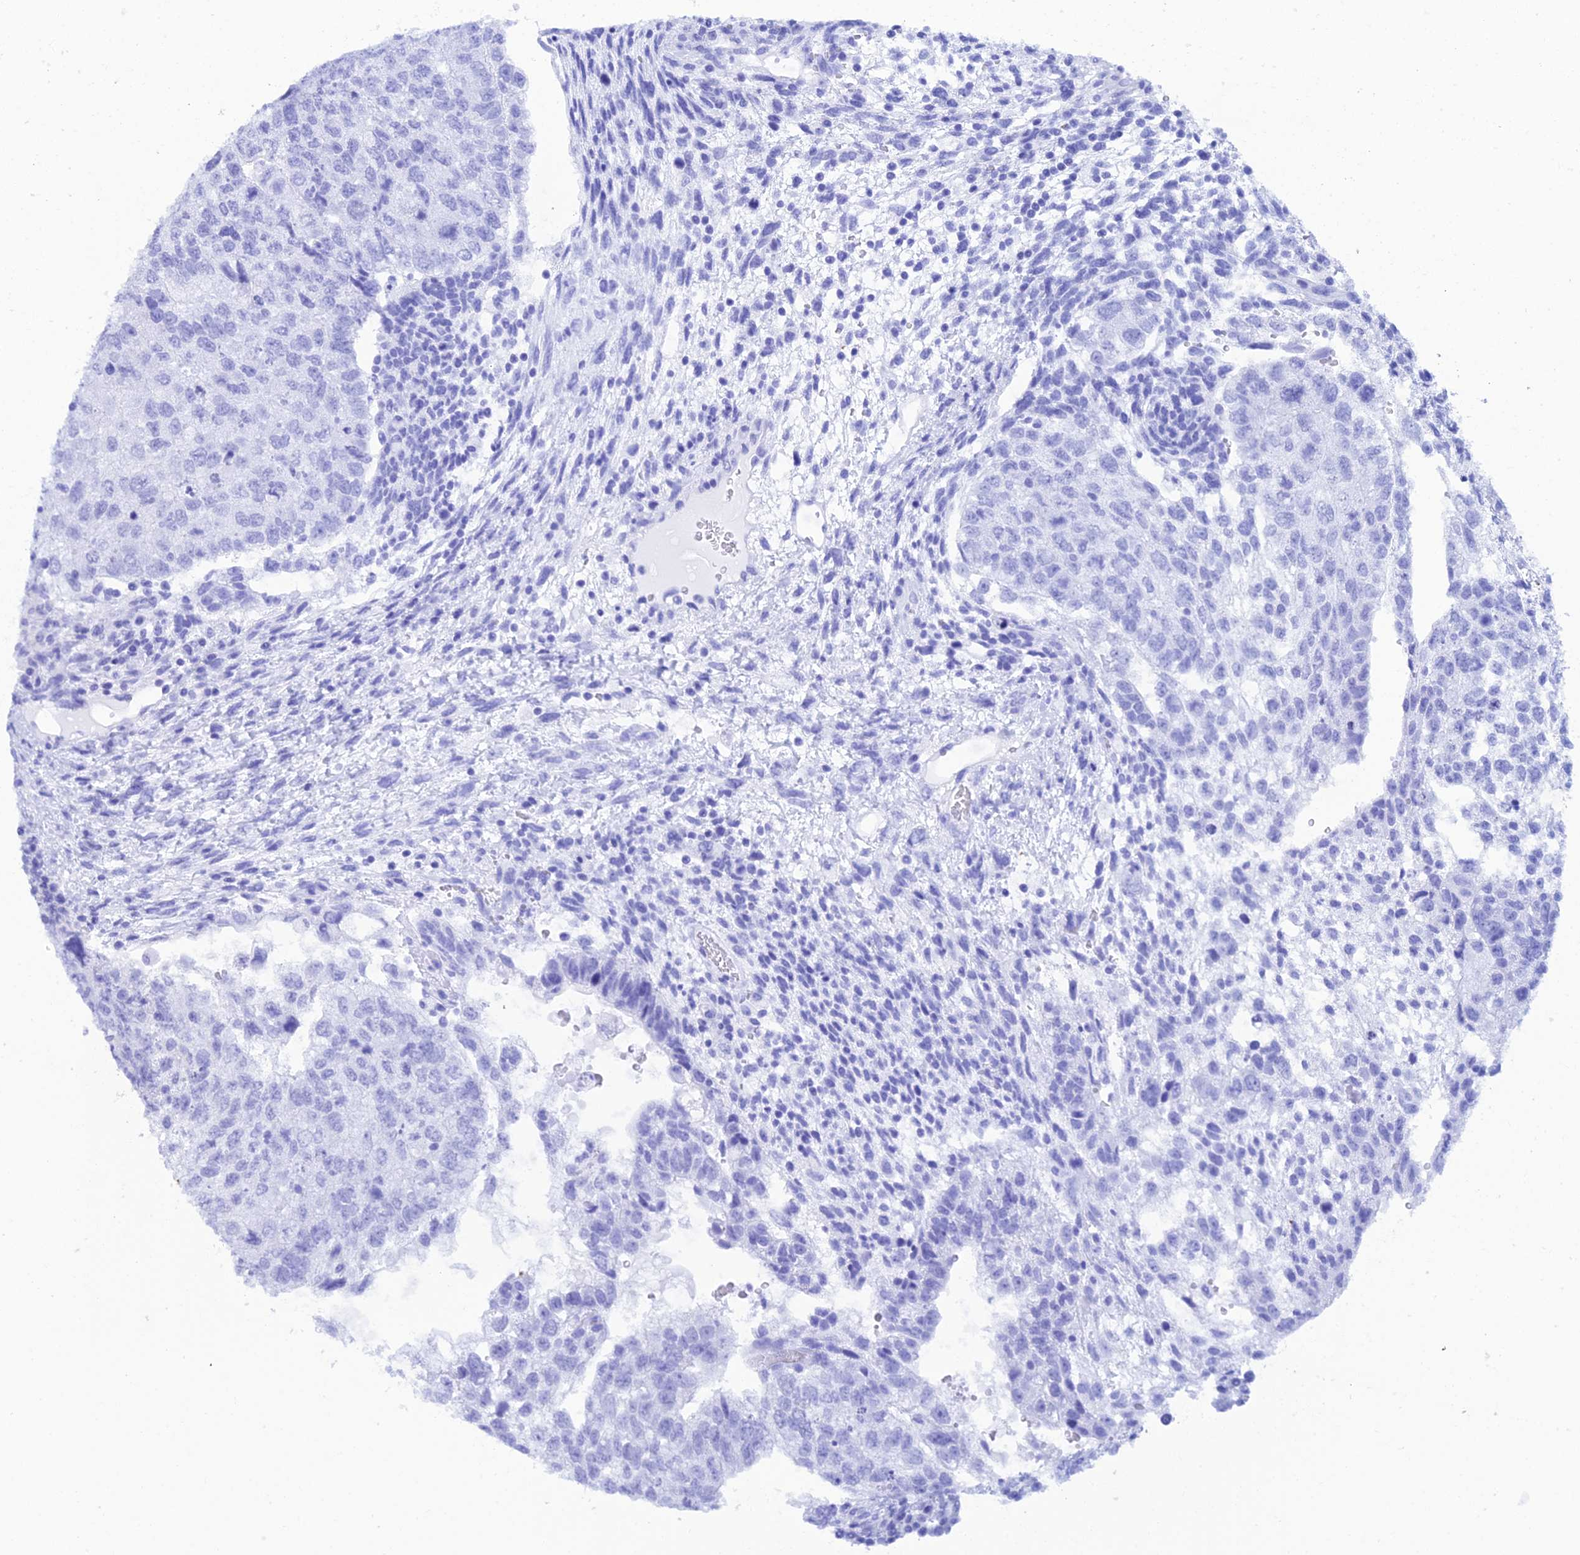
{"staining": {"intensity": "negative", "quantity": "none", "location": "none"}, "tissue": "testis cancer", "cell_type": "Tumor cells", "image_type": "cancer", "snomed": [{"axis": "morphology", "description": "Normal tissue, NOS"}, {"axis": "morphology", "description": "Carcinoma, Embryonal, NOS"}, {"axis": "topography", "description": "Testis"}], "caption": "IHC histopathology image of embryonal carcinoma (testis) stained for a protein (brown), which exhibits no positivity in tumor cells.", "gene": "FAM76A", "patient": {"sex": "male", "age": 36}}